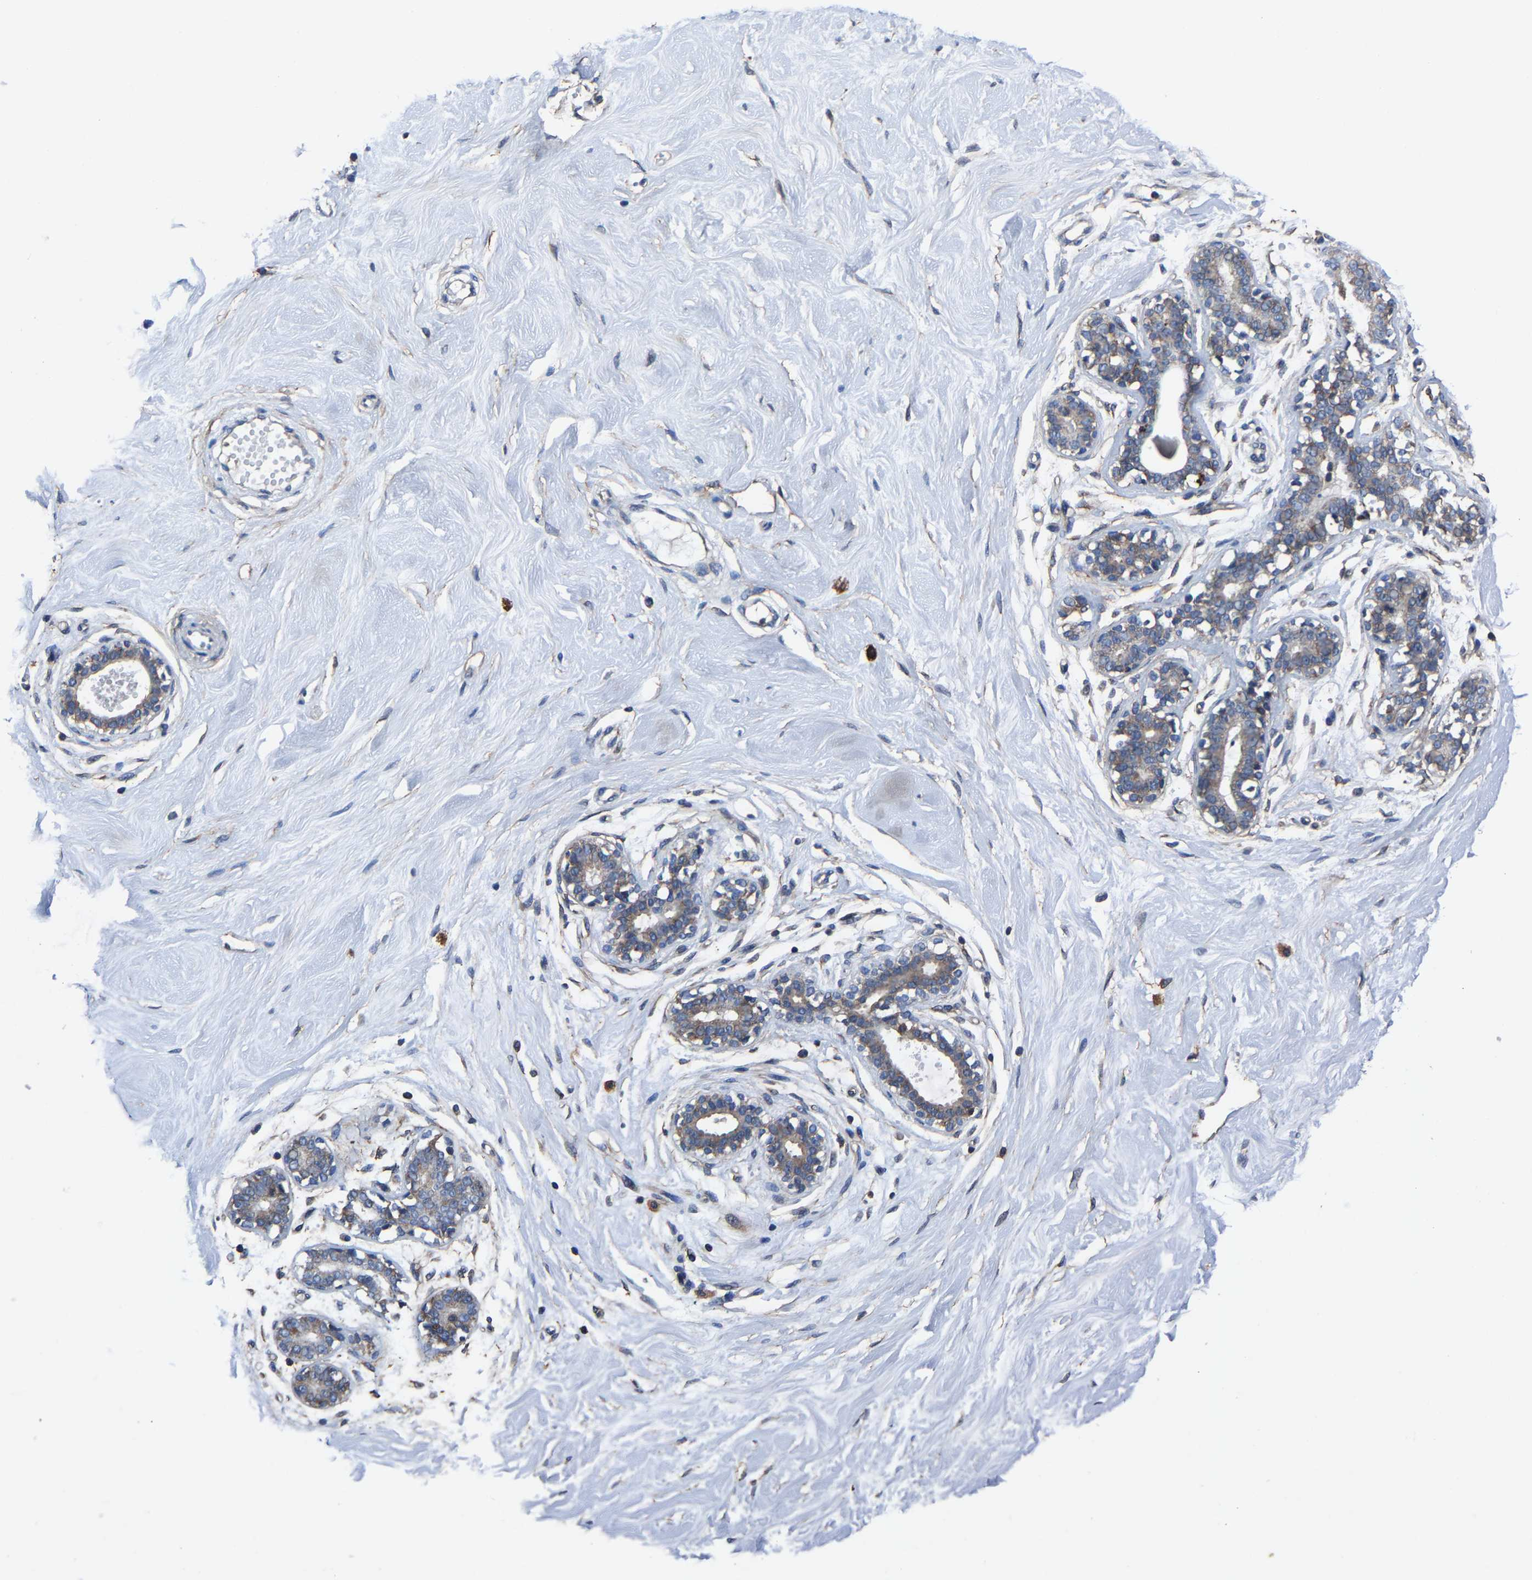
{"staining": {"intensity": "weak", "quantity": "25%-75%", "location": "cytoplasmic/membranous"}, "tissue": "breast", "cell_type": "Adipocytes", "image_type": "normal", "snomed": [{"axis": "morphology", "description": "Normal tissue, NOS"}, {"axis": "topography", "description": "Breast"}], "caption": "Breast stained for a protein (brown) reveals weak cytoplasmic/membranous positive expression in approximately 25%-75% of adipocytes.", "gene": "KIAA1958", "patient": {"sex": "female", "age": 23}}